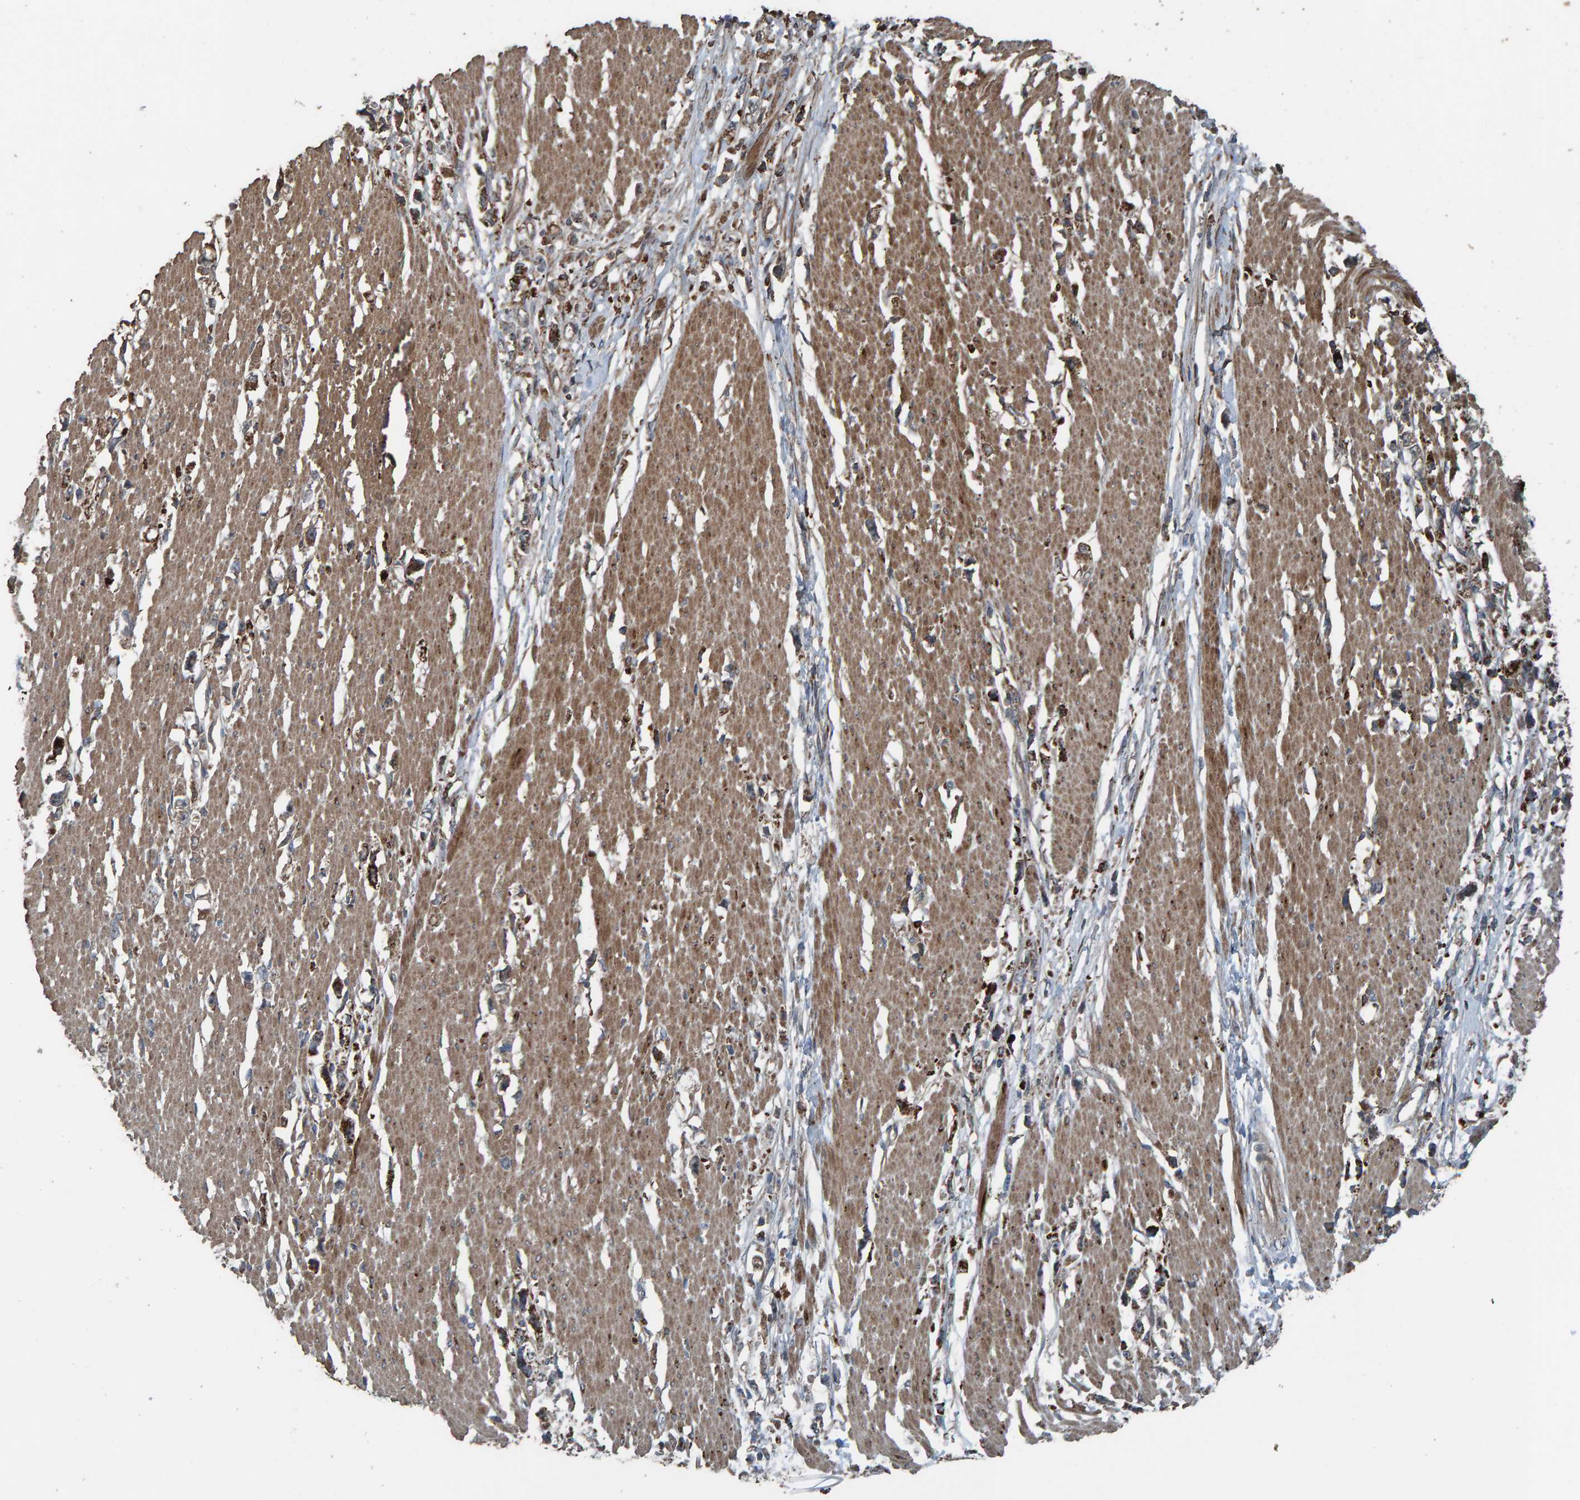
{"staining": {"intensity": "strong", "quantity": "25%-75%", "location": "cytoplasmic/membranous"}, "tissue": "stomach cancer", "cell_type": "Tumor cells", "image_type": "cancer", "snomed": [{"axis": "morphology", "description": "Adenocarcinoma, NOS"}, {"axis": "topography", "description": "Stomach"}], "caption": "IHC (DAB (3,3'-diaminobenzidine)) staining of human stomach cancer exhibits strong cytoplasmic/membranous protein staining in approximately 25%-75% of tumor cells.", "gene": "DUS1L", "patient": {"sex": "female", "age": 59}}